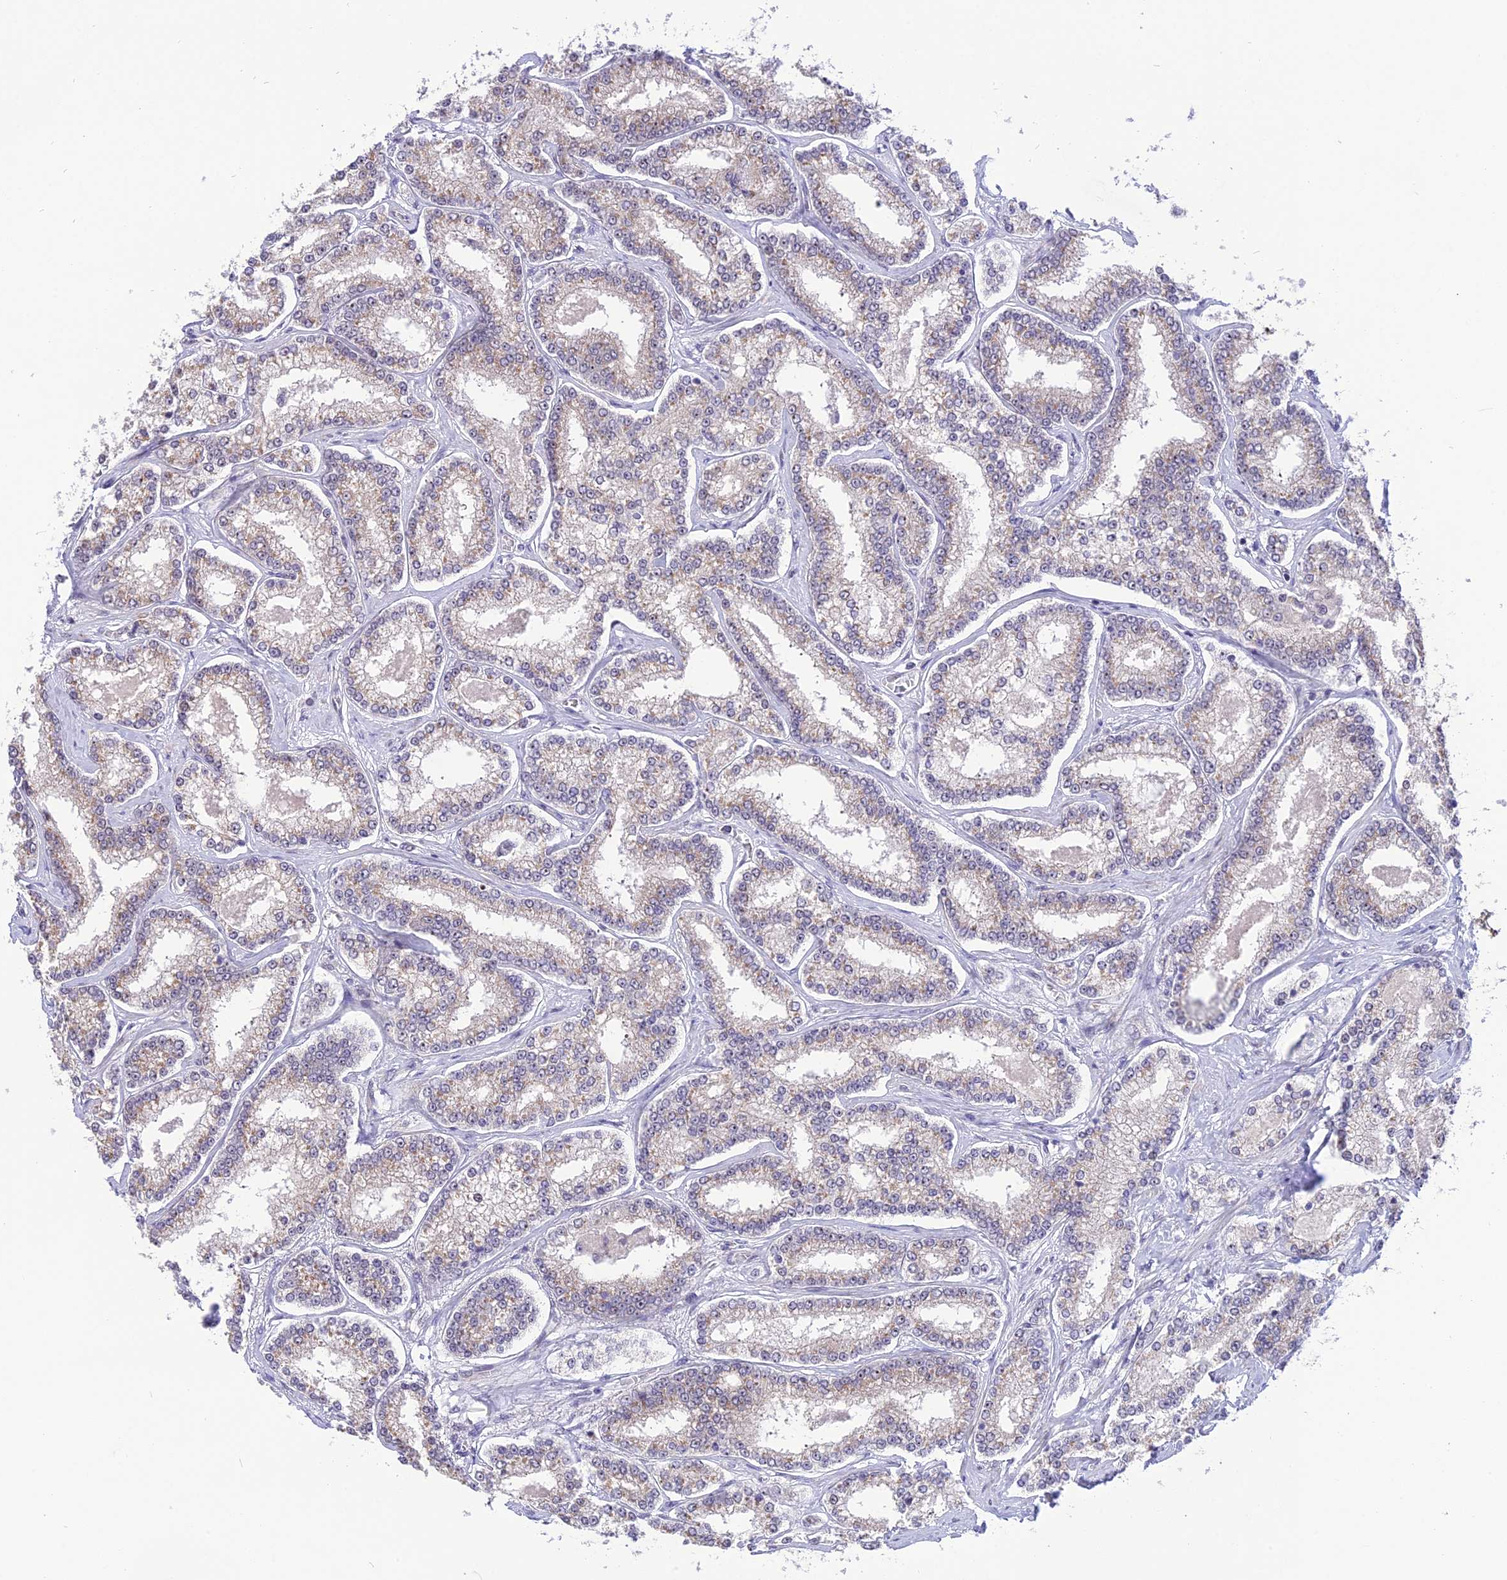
{"staining": {"intensity": "weak", "quantity": "25%-75%", "location": "cytoplasmic/membranous"}, "tissue": "prostate cancer", "cell_type": "Tumor cells", "image_type": "cancer", "snomed": [{"axis": "morphology", "description": "Normal tissue, NOS"}, {"axis": "morphology", "description": "Adenocarcinoma, High grade"}, {"axis": "topography", "description": "Prostate"}], "caption": "Tumor cells reveal low levels of weak cytoplasmic/membranous staining in approximately 25%-75% of cells in prostate cancer (high-grade adenocarcinoma).", "gene": "ZNF837", "patient": {"sex": "male", "age": 83}}